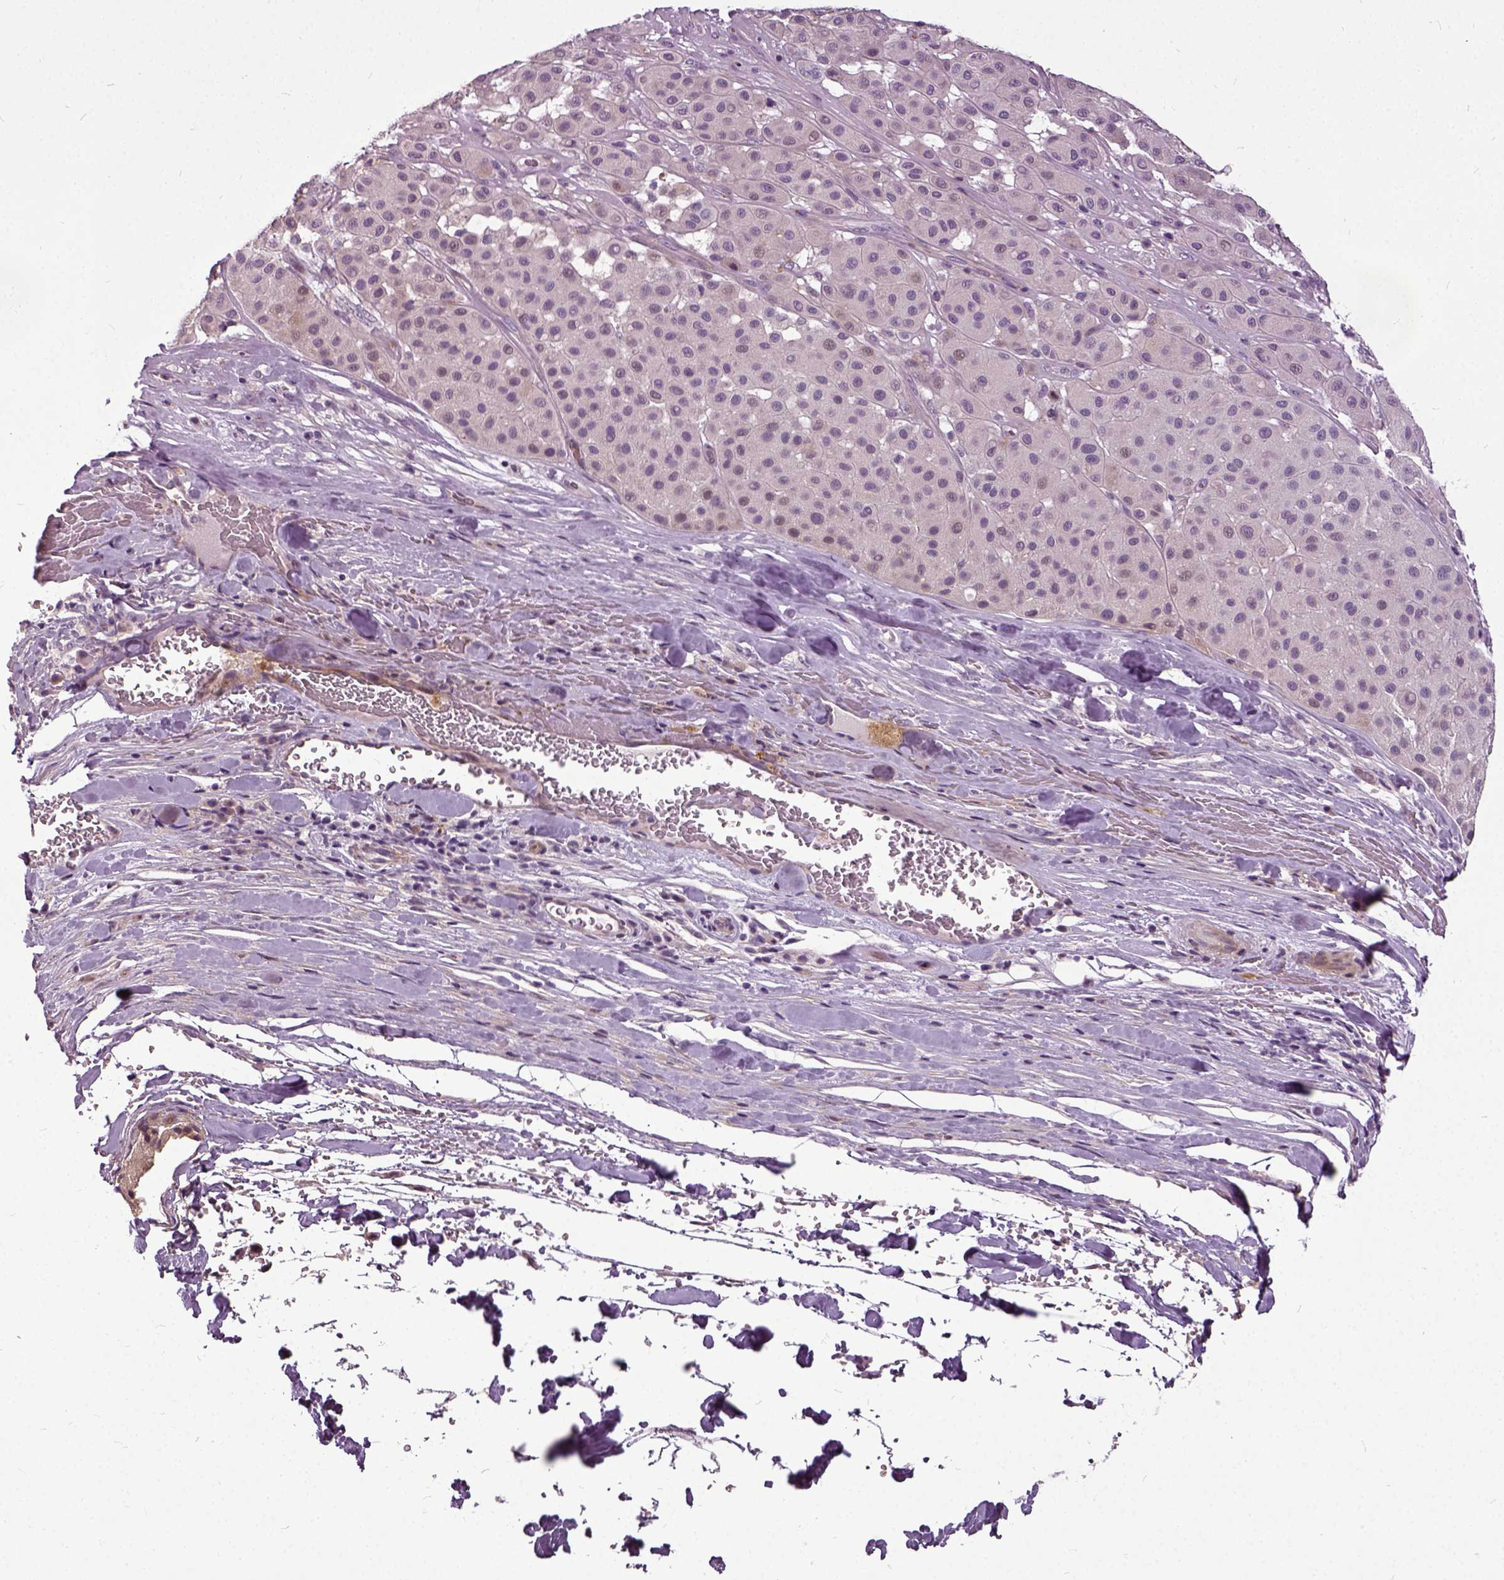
{"staining": {"intensity": "weak", "quantity": "<25%", "location": "cytoplasmic/membranous"}, "tissue": "melanoma", "cell_type": "Tumor cells", "image_type": "cancer", "snomed": [{"axis": "morphology", "description": "Malignant melanoma, Metastatic site"}, {"axis": "topography", "description": "Smooth muscle"}], "caption": "Image shows no protein positivity in tumor cells of melanoma tissue. The staining was performed using DAB to visualize the protein expression in brown, while the nuclei were stained in blue with hematoxylin (Magnification: 20x).", "gene": "ILRUN", "patient": {"sex": "male", "age": 41}}